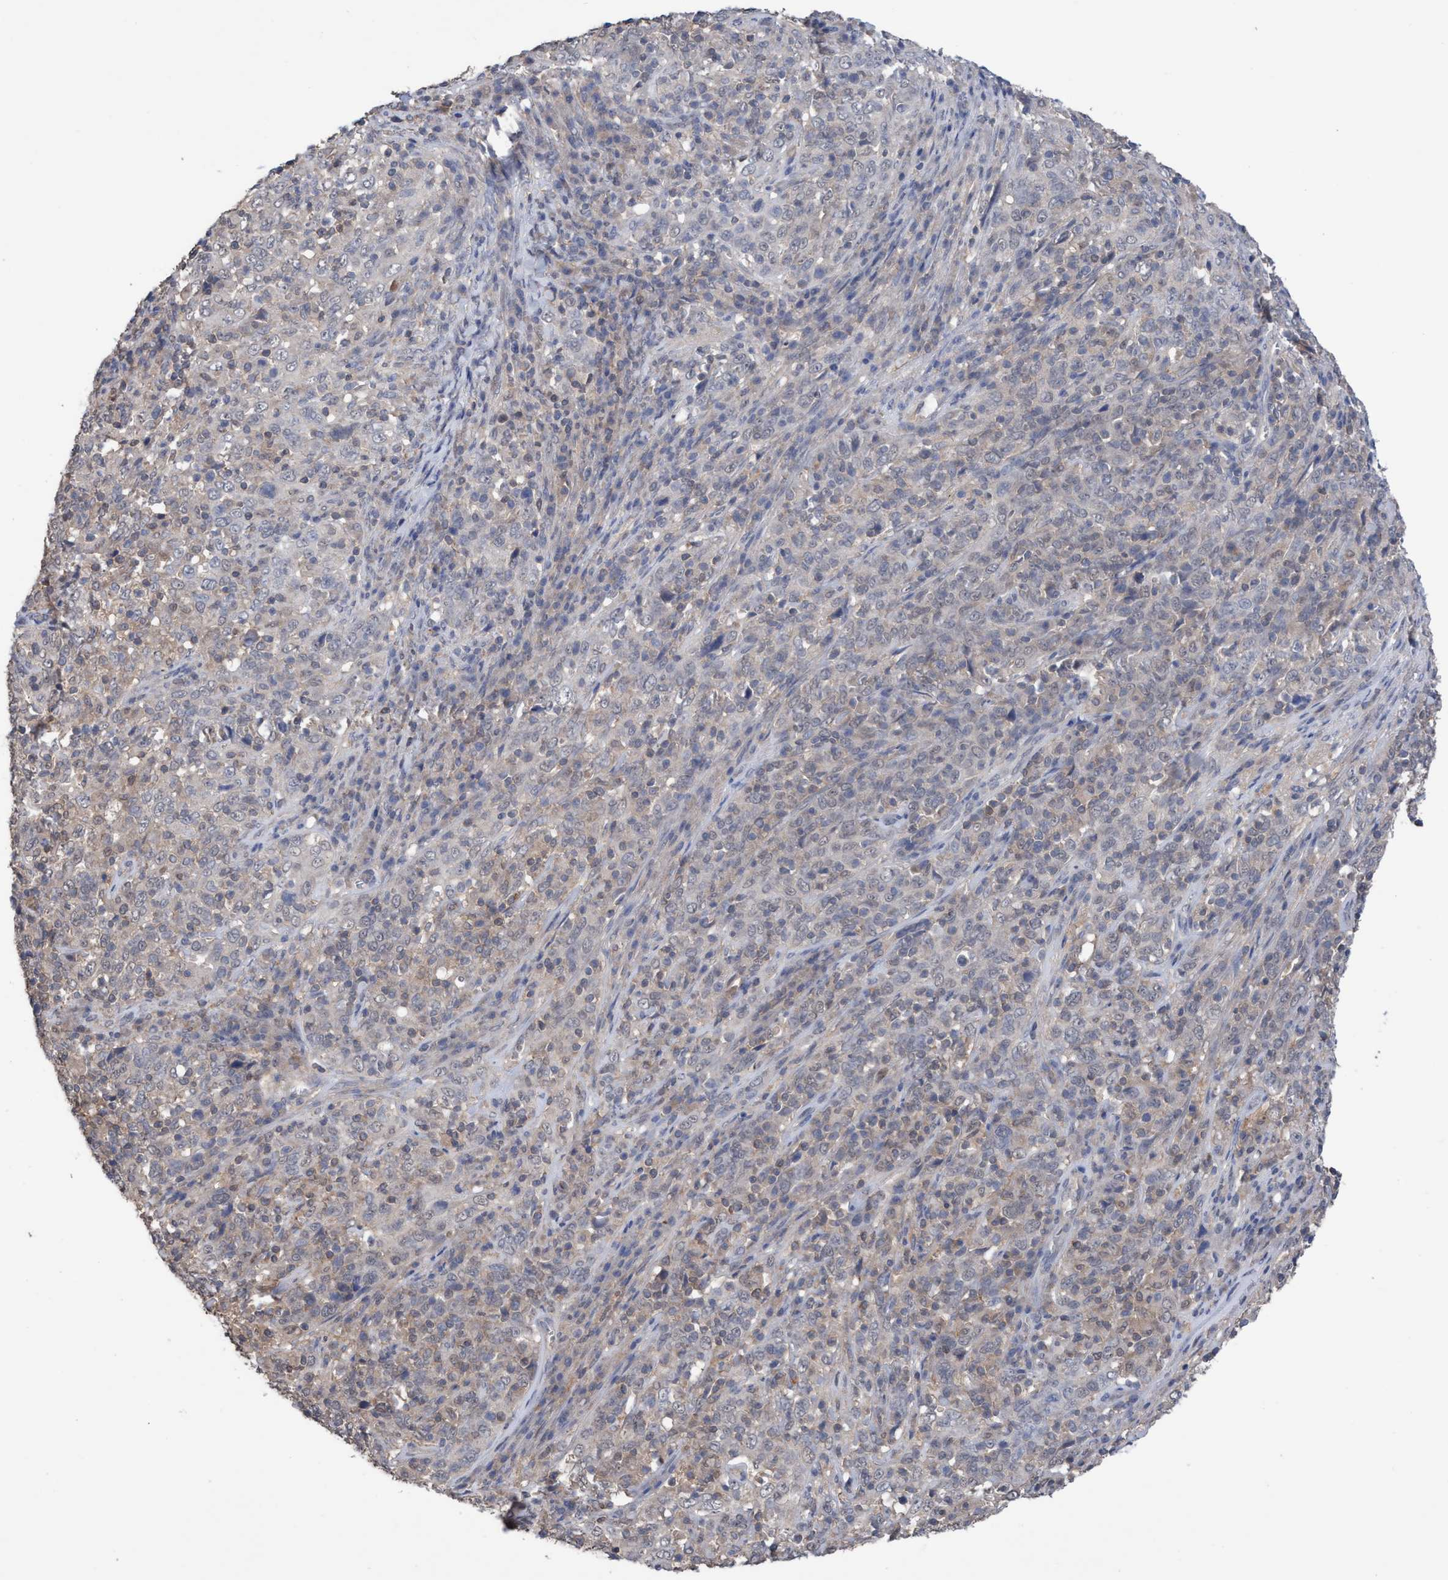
{"staining": {"intensity": "negative", "quantity": "none", "location": "none"}, "tissue": "cervical cancer", "cell_type": "Tumor cells", "image_type": "cancer", "snomed": [{"axis": "morphology", "description": "Squamous cell carcinoma, NOS"}, {"axis": "topography", "description": "Cervix"}], "caption": "Immunohistochemical staining of cervical cancer (squamous cell carcinoma) reveals no significant staining in tumor cells.", "gene": "GLOD4", "patient": {"sex": "female", "age": 46}}